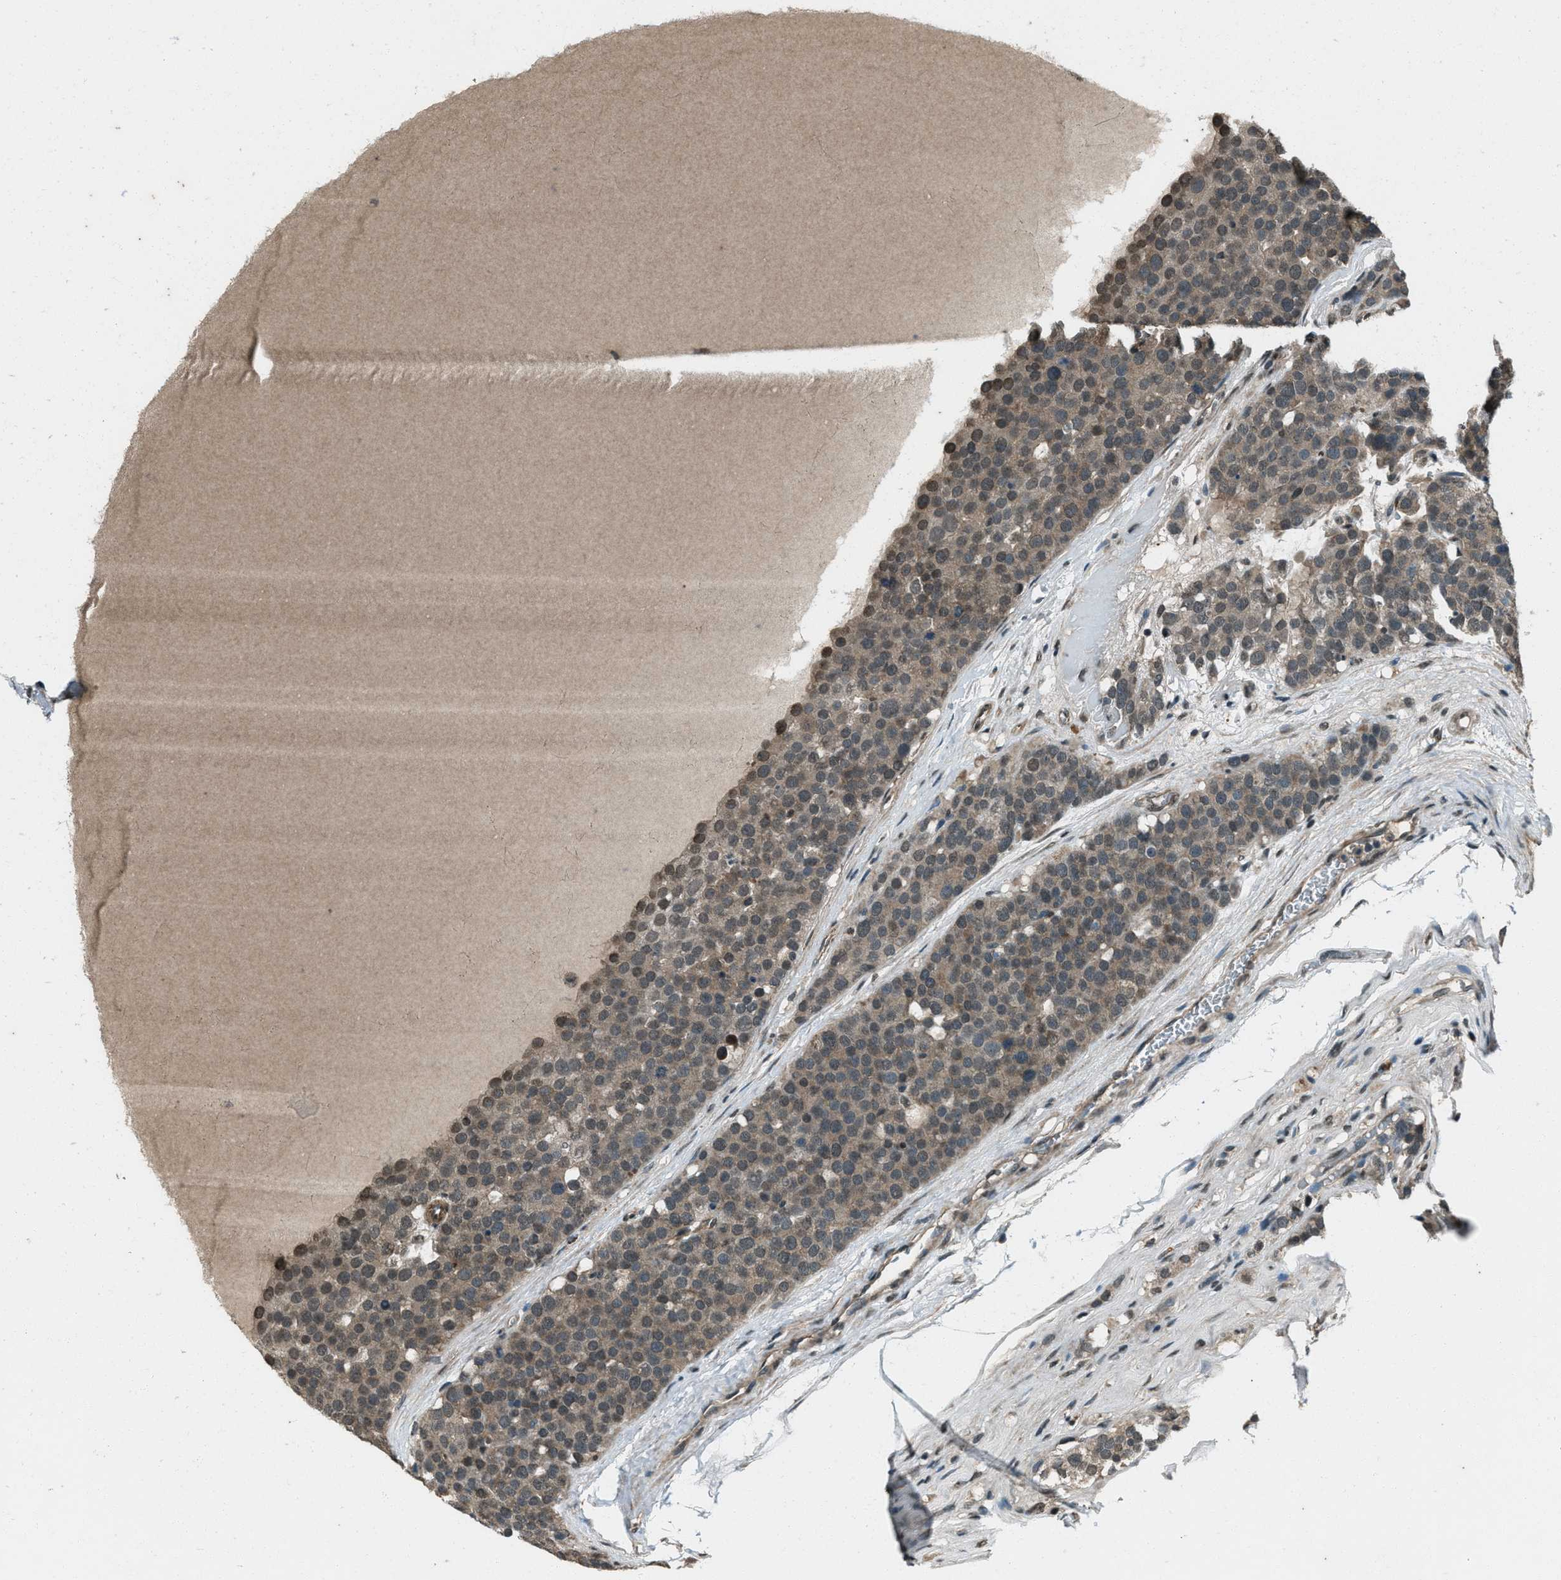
{"staining": {"intensity": "weak", "quantity": ">75%", "location": "cytoplasmic/membranous"}, "tissue": "testis cancer", "cell_type": "Tumor cells", "image_type": "cancer", "snomed": [{"axis": "morphology", "description": "Seminoma, NOS"}, {"axis": "topography", "description": "Testis"}], "caption": "Human testis seminoma stained with a protein marker reveals weak staining in tumor cells.", "gene": "SVIL", "patient": {"sex": "male", "age": 71}}